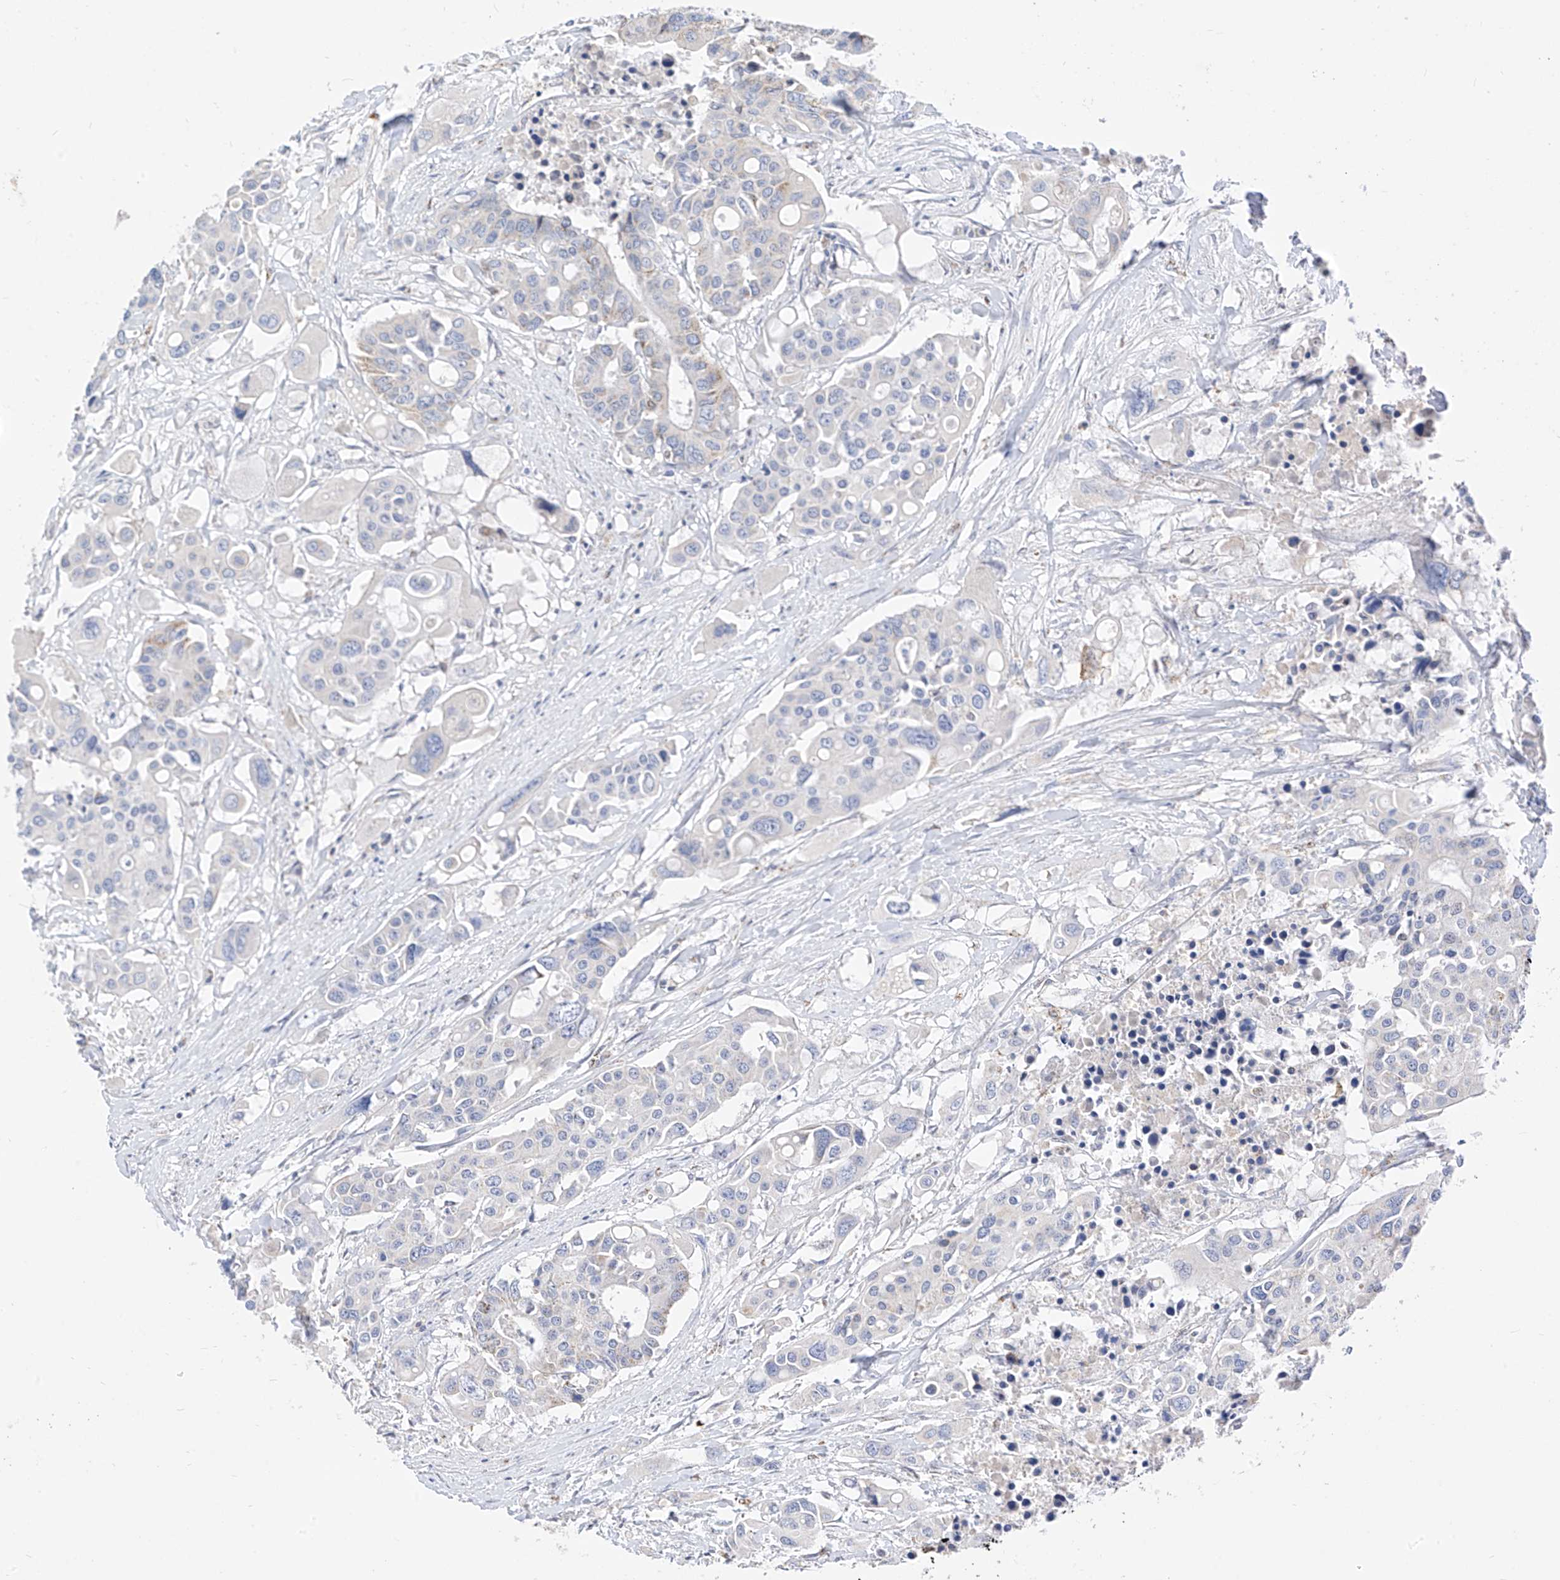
{"staining": {"intensity": "negative", "quantity": "none", "location": "none"}, "tissue": "colorectal cancer", "cell_type": "Tumor cells", "image_type": "cancer", "snomed": [{"axis": "morphology", "description": "Adenocarcinoma, NOS"}, {"axis": "topography", "description": "Colon"}], "caption": "There is no significant positivity in tumor cells of colorectal adenocarcinoma.", "gene": "RASA2", "patient": {"sex": "male", "age": 77}}